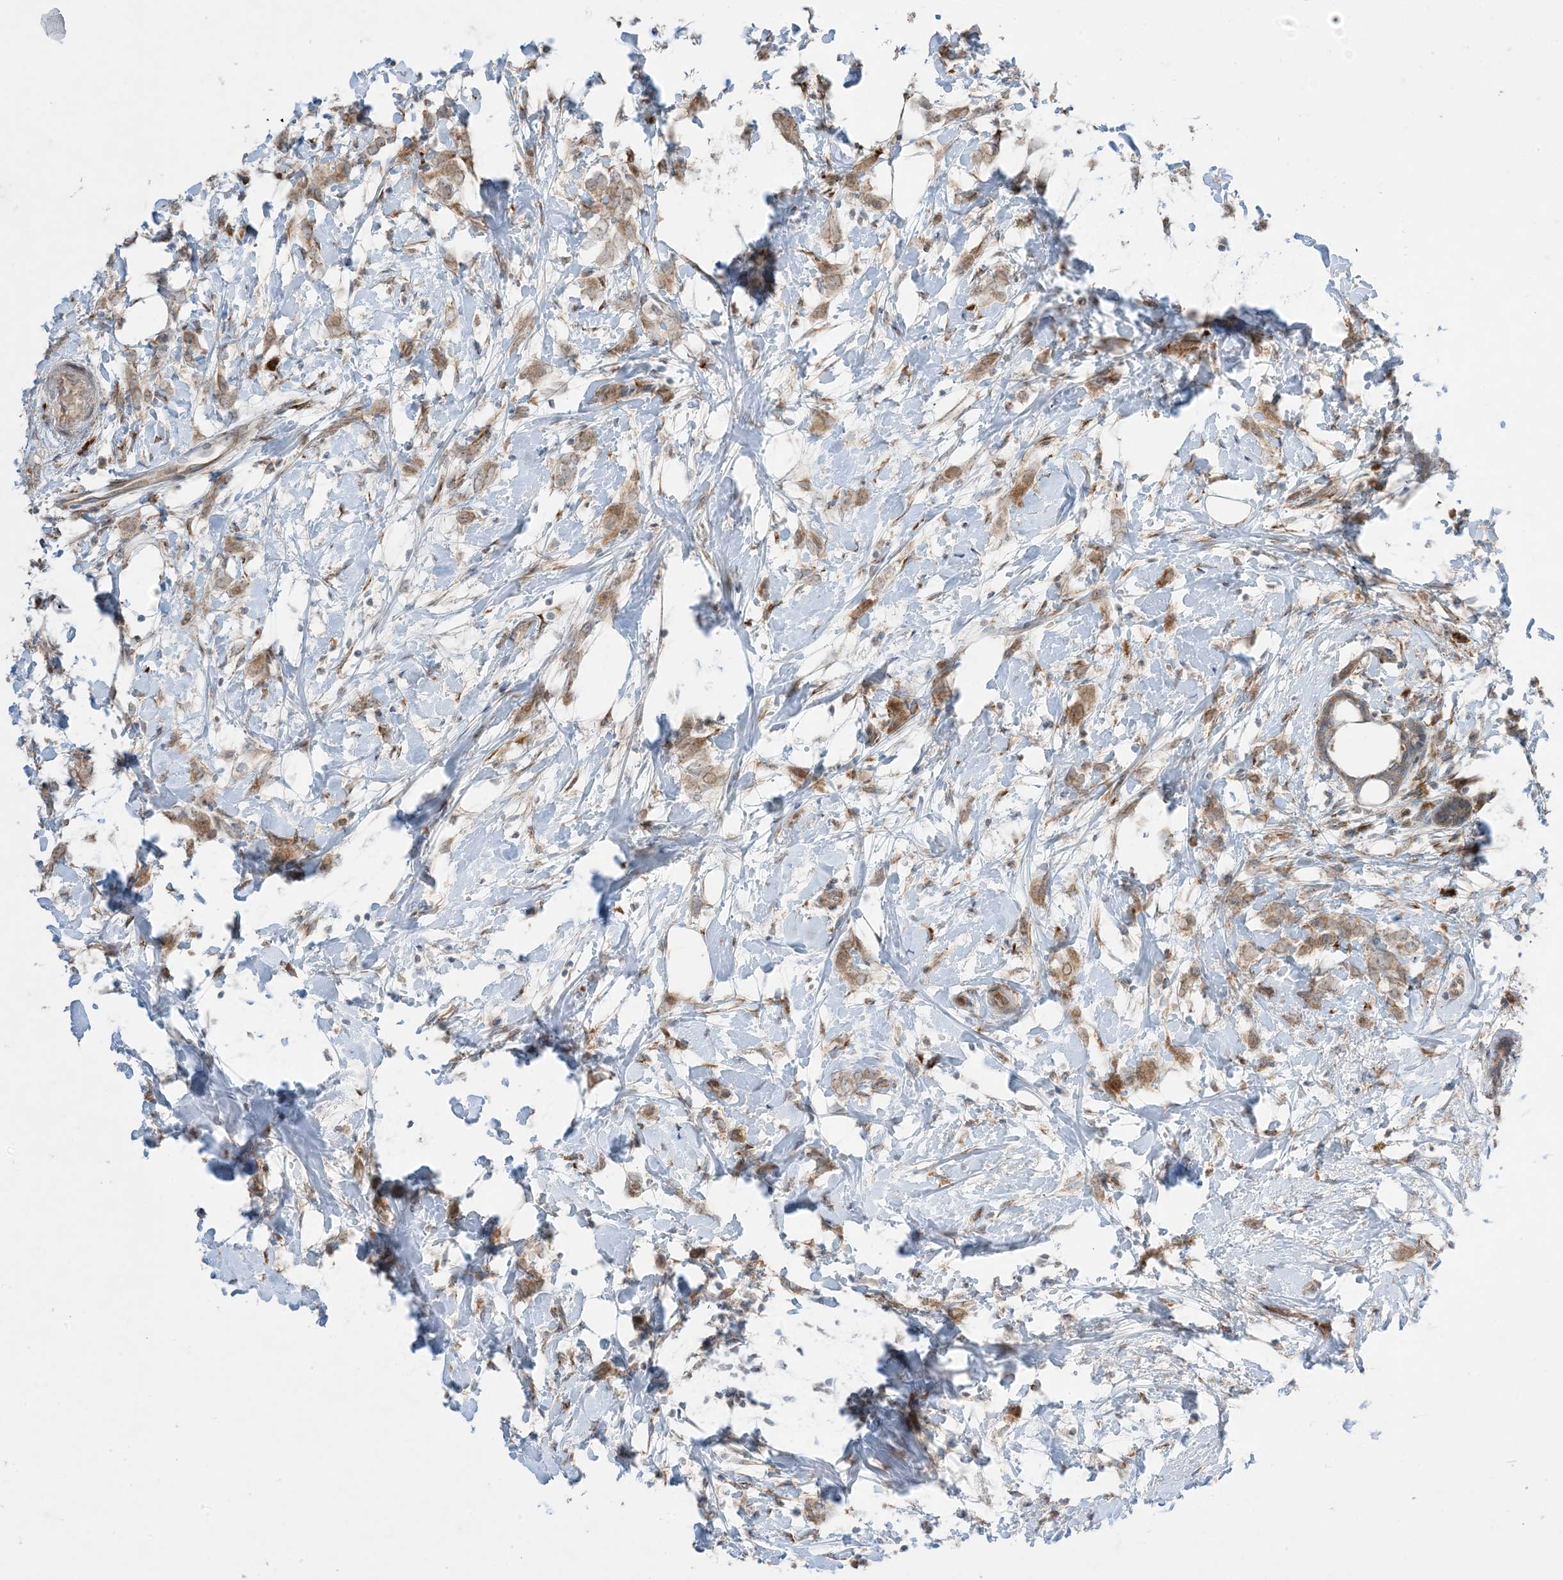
{"staining": {"intensity": "weak", "quantity": ">75%", "location": "cytoplasmic/membranous"}, "tissue": "breast cancer", "cell_type": "Tumor cells", "image_type": "cancer", "snomed": [{"axis": "morphology", "description": "Normal tissue, NOS"}, {"axis": "morphology", "description": "Lobular carcinoma"}, {"axis": "topography", "description": "Breast"}], "caption": "Immunohistochemistry histopathology image of breast lobular carcinoma stained for a protein (brown), which shows low levels of weak cytoplasmic/membranous positivity in approximately >75% of tumor cells.", "gene": "ODC1", "patient": {"sex": "female", "age": 47}}